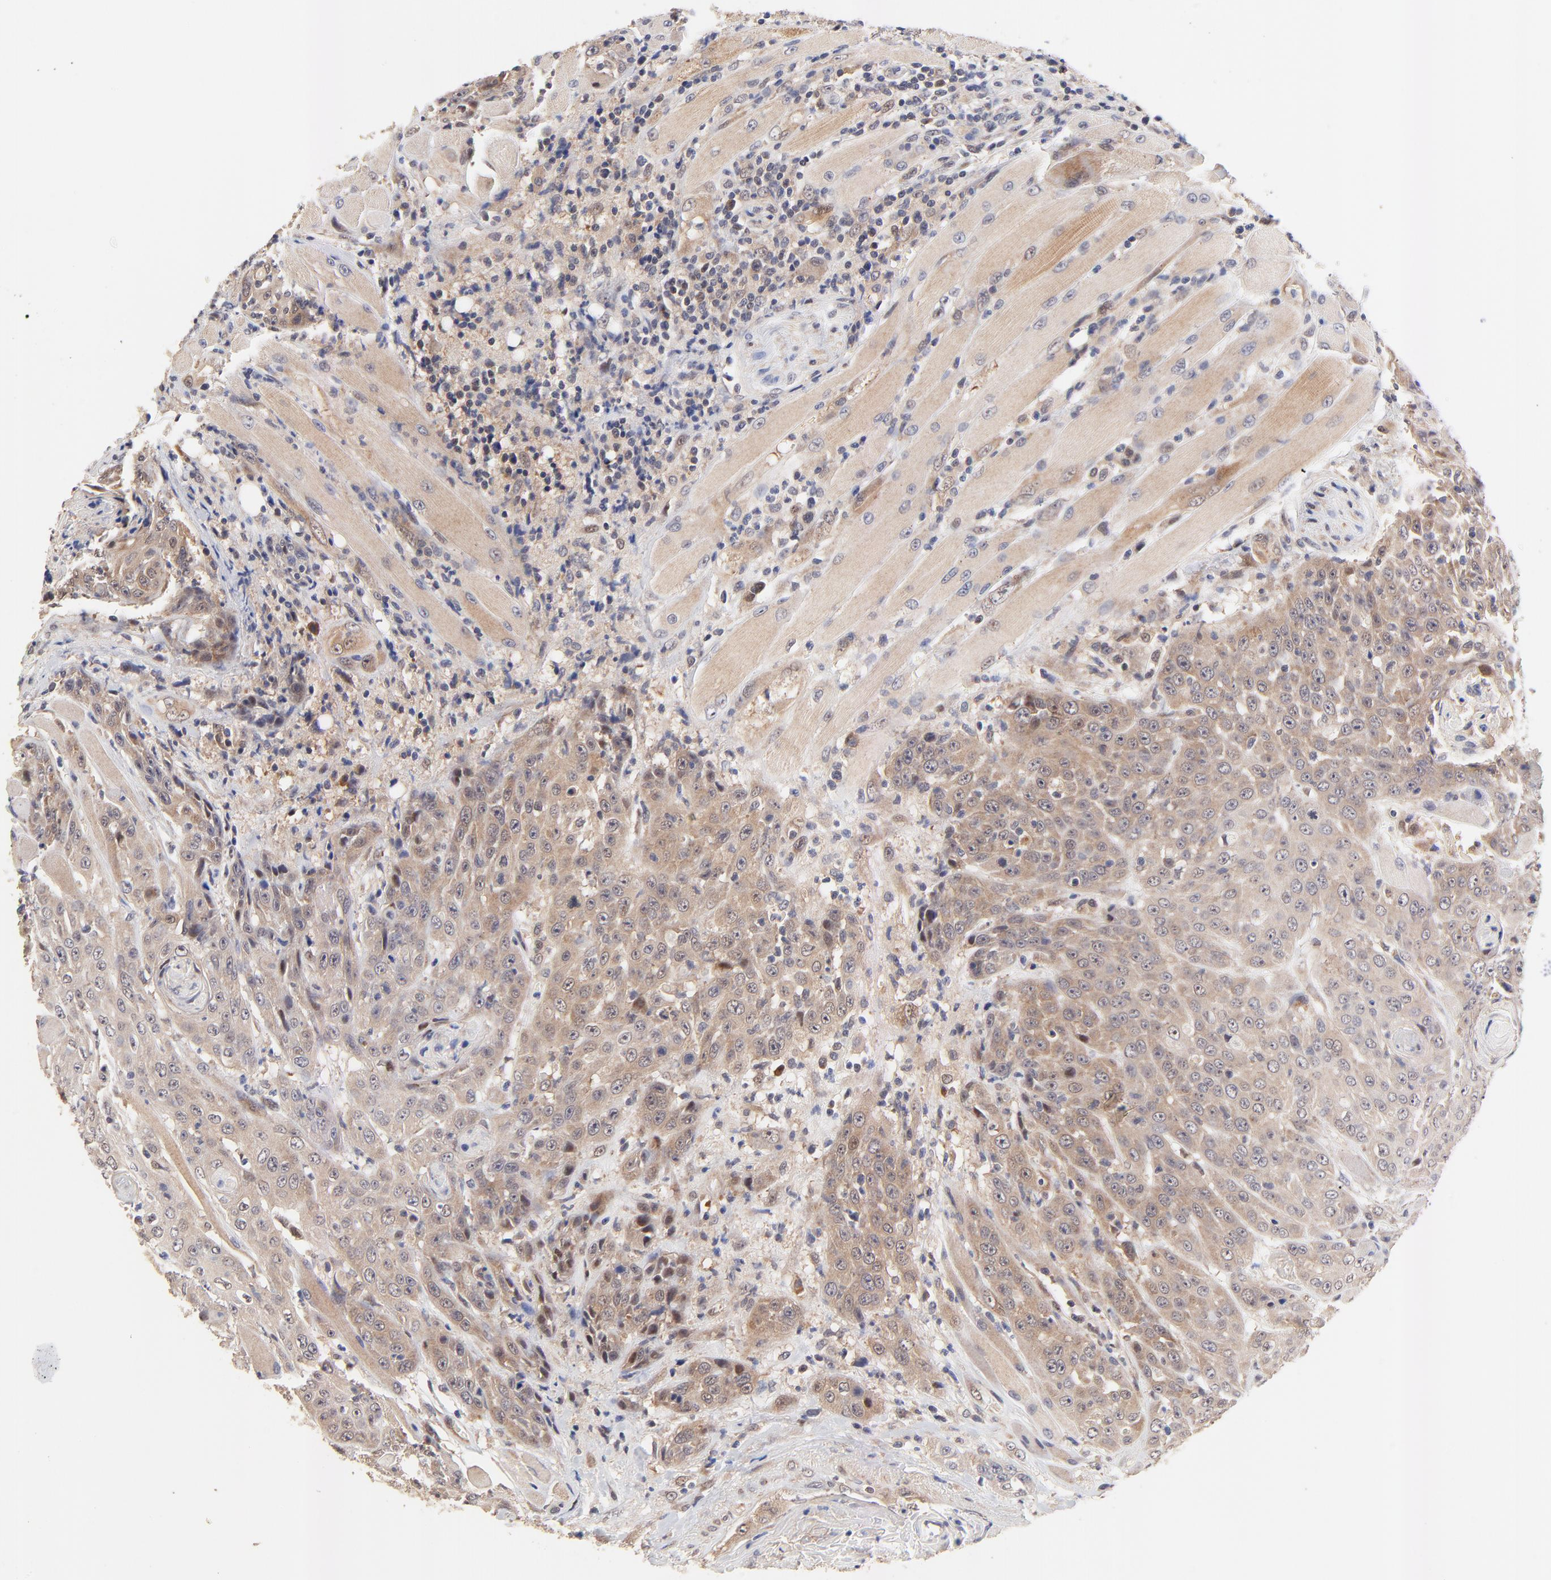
{"staining": {"intensity": "moderate", "quantity": "25%-75%", "location": "cytoplasmic/membranous,nuclear"}, "tissue": "head and neck cancer", "cell_type": "Tumor cells", "image_type": "cancer", "snomed": [{"axis": "morphology", "description": "Squamous cell carcinoma, NOS"}, {"axis": "topography", "description": "Head-Neck"}], "caption": "Immunohistochemical staining of head and neck cancer shows medium levels of moderate cytoplasmic/membranous and nuclear protein expression in about 25%-75% of tumor cells. Using DAB (brown) and hematoxylin (blue) stains, captured at high magnification using brightfield microscopy.", "gene": "TXNL1", "patient": {"sex": "female", "age": 84}}